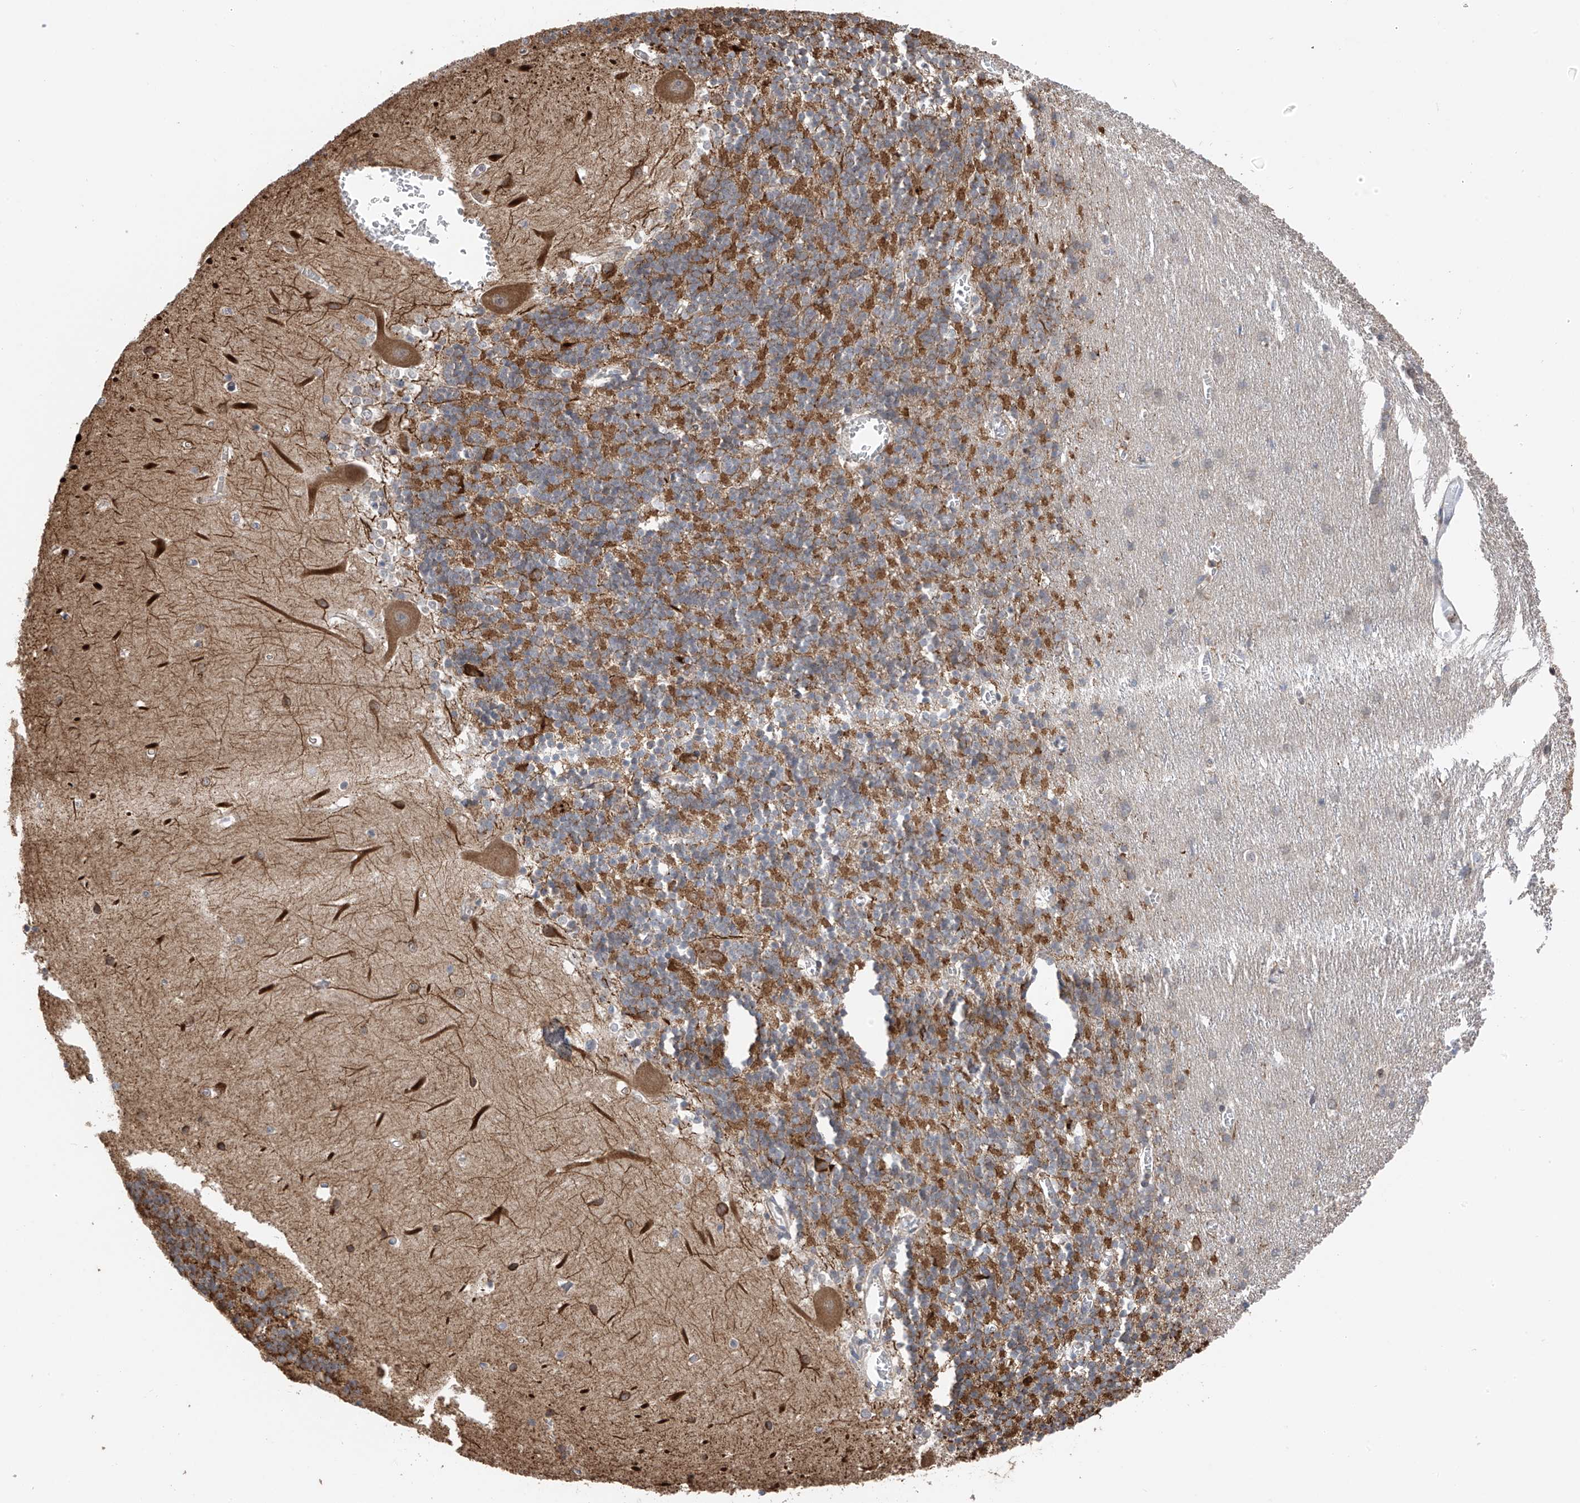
{"staining": {"intensity": "moderate", "quantity": ">75%", "location": "cytoplasmic/membranous"}, "tissue": "cerebellum", "cell_type": "Cells in granular layer", "image_type": "normal", "snomed": [{"axis": "morphology", "description": "Normal tissue, NOS"}, {"axis": "topography", "description": "Cerebellum"}], "caption": "Immunohistochemical staining of benign human cerebellum exhibits >75% levels of moderate cytoplasmic/membranous protein staining in about >75% of cells in granular layer. (IHC, brightfield microscopy, high magnification).", "gene": "ZNF189", "patient": {"sex": "male", "age": 37}}